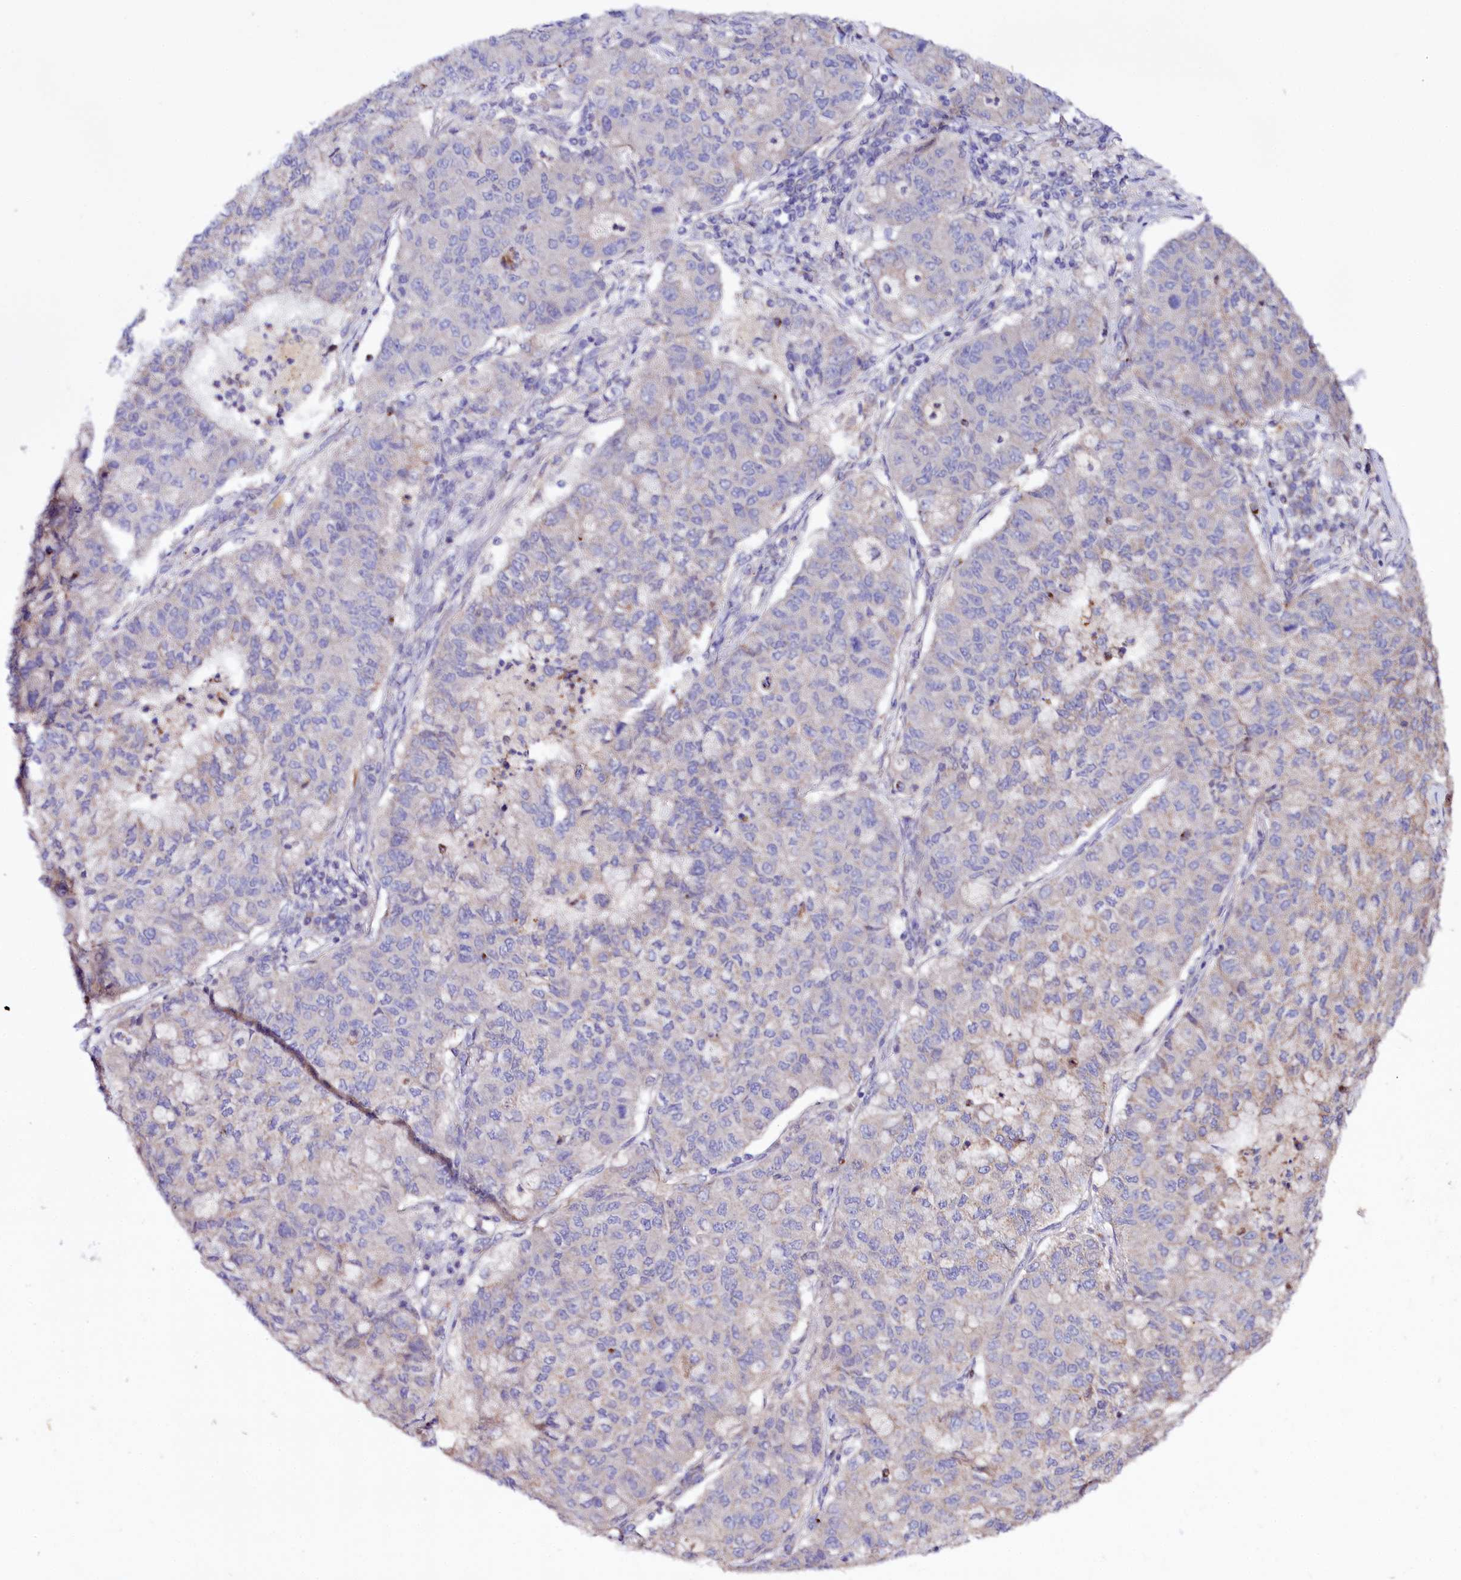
{"staining": {"intensity": "negative", "quantity": "none", "location": "none"}, "tissue": "lung cancer", "cell_type": "Tumor cells", "image_type": "cancer", "snomed": [{"axis": "morphology", "description": "Squamous cell carcinoma, NOS"}, {"axis": "topography", "description": "Lung"}], "caption": "Histopathology image shows no significant protein positivity in tumor cells of lung cancer.", "gene": "ZNF45", "patient": {"sex": "male", "age": 74}}